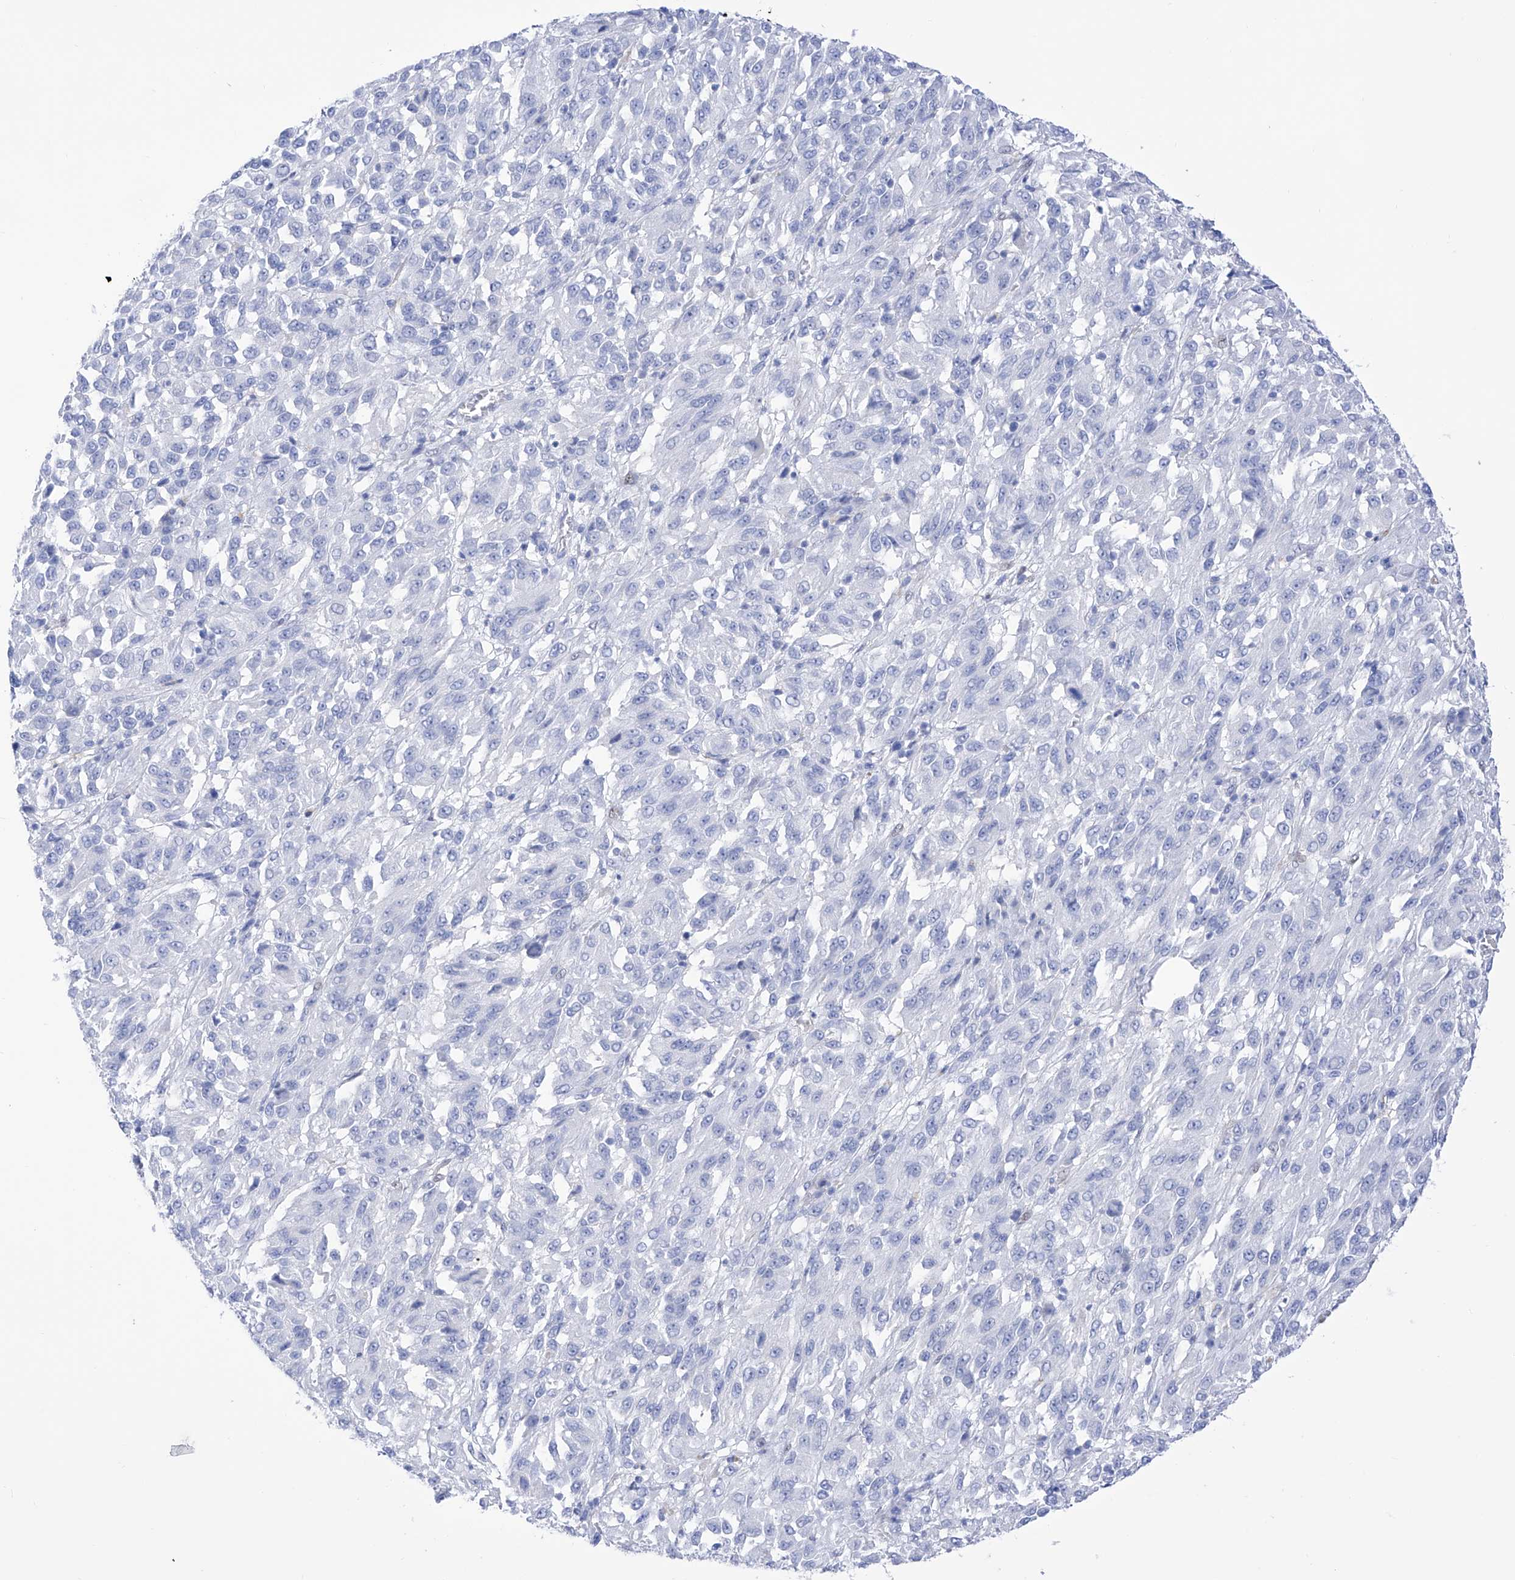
{"staining": {"intensity": "negative", "quantity": "none", "location": "none"}, "tissue": "melanoma", "cell_type": "Tumor cells", "image_type": "cancer", "snomed": [{"axis": "morphology", "description": "Malignant melanoma, Metastatic site"}, {"axis": "topography", "description": "Lung"}], "caption": "Immunohistochemistry (IHC) image of neoplastic tissue: melanoma stained with DAB shows no significant protein staining in tumor cells.", "gene": "TRPC7", "patient": {"sex": "male", "age": 64}}